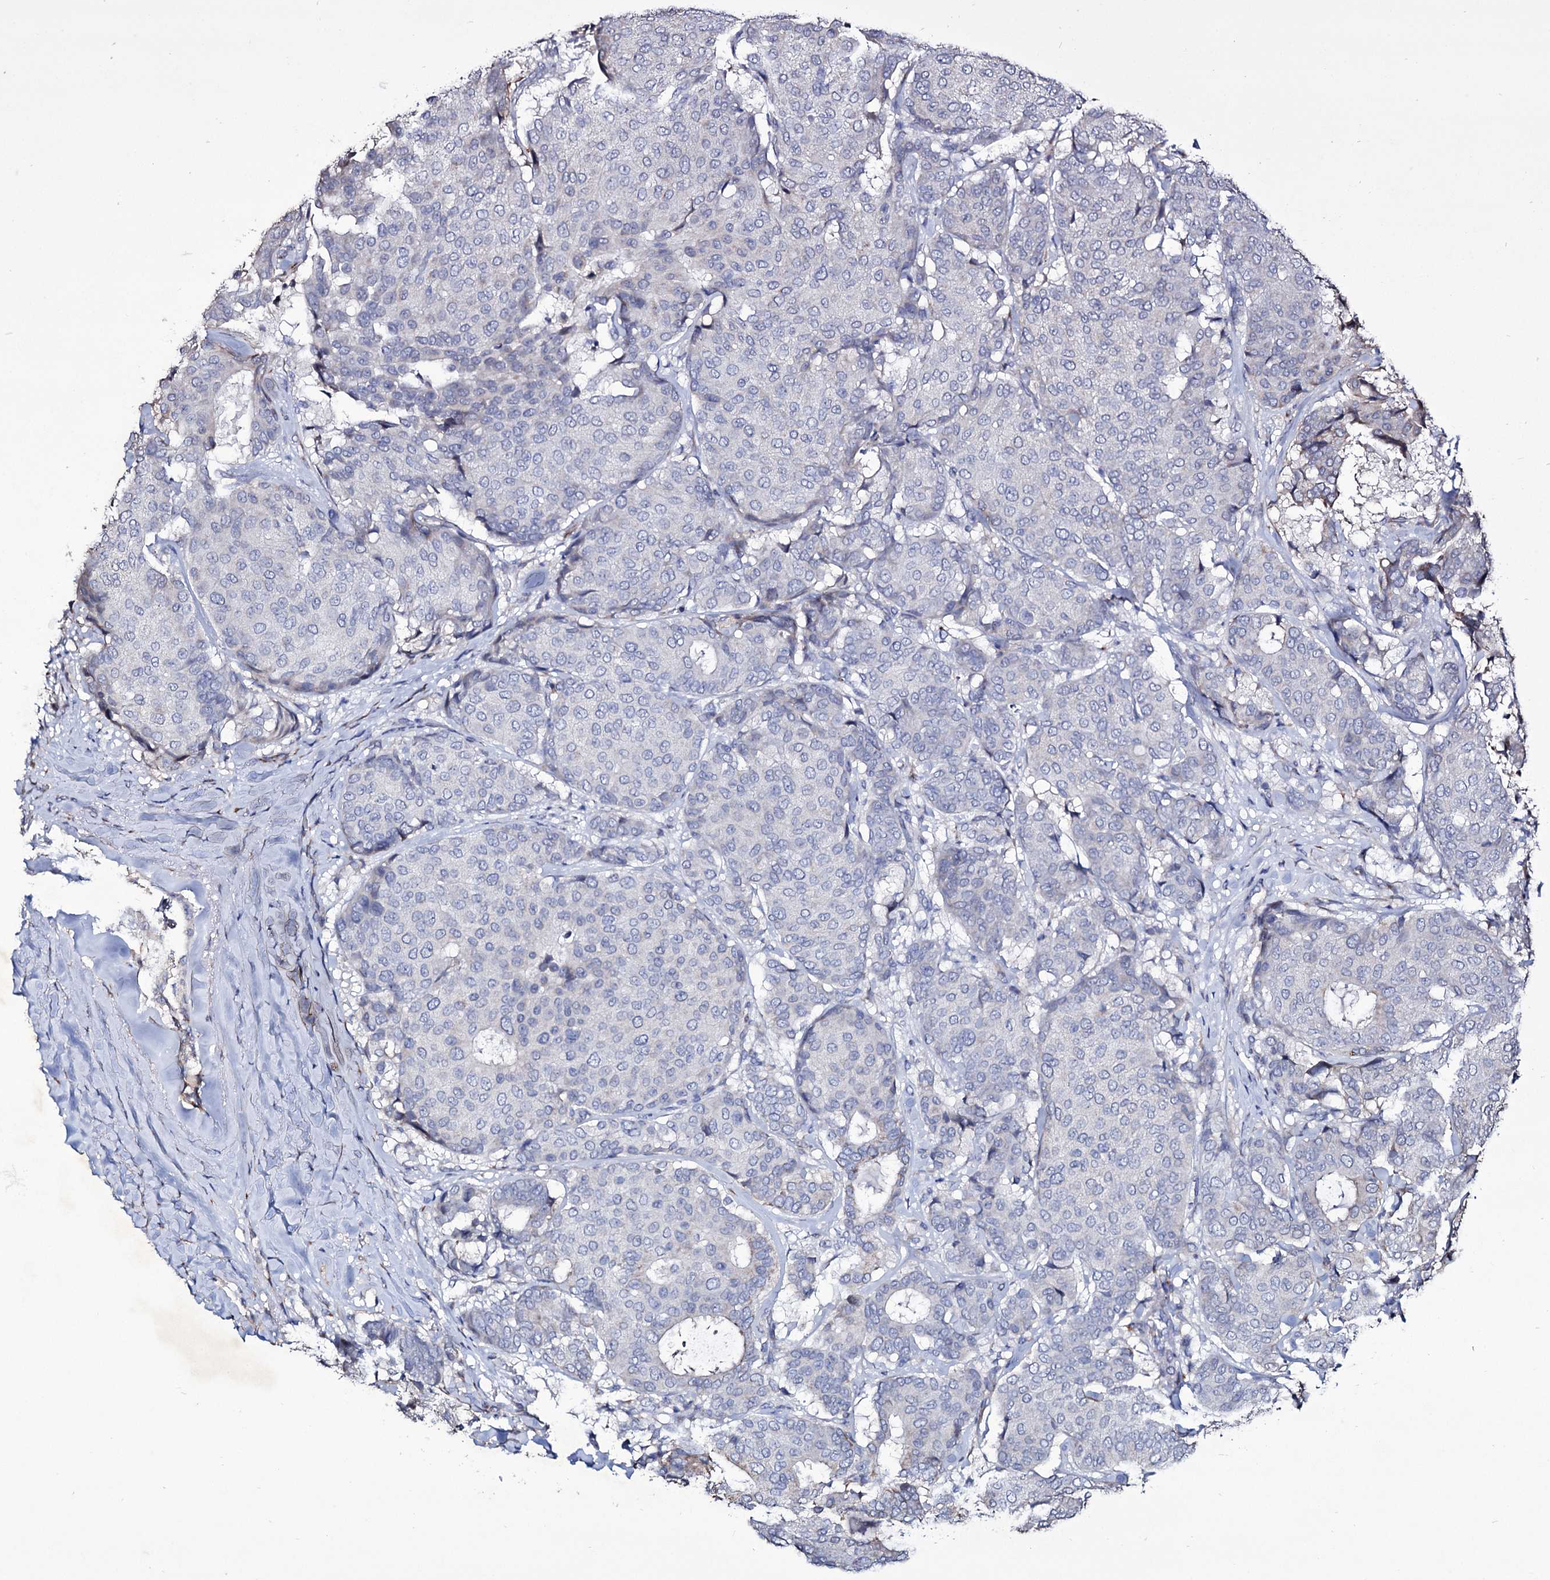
{"staining": {"intensity": "negative", "quantity": "none", "location": "none"}, "tissue": "breast cancer", "cell_type": "Tumor cells", "image_type": "cancer", "snomed": [{"axis": "morphology", "description": "Duct carcinoma"}, {"axis": "topography", "description": "Breast"}], "caption": "Protein analysis of breast cancer (infiltrating ductal carcinoma) exhibits no significant expression in tumor cells.", "gene": "TUBGCP5", "patient": {"sex": "female", "age": 75}}